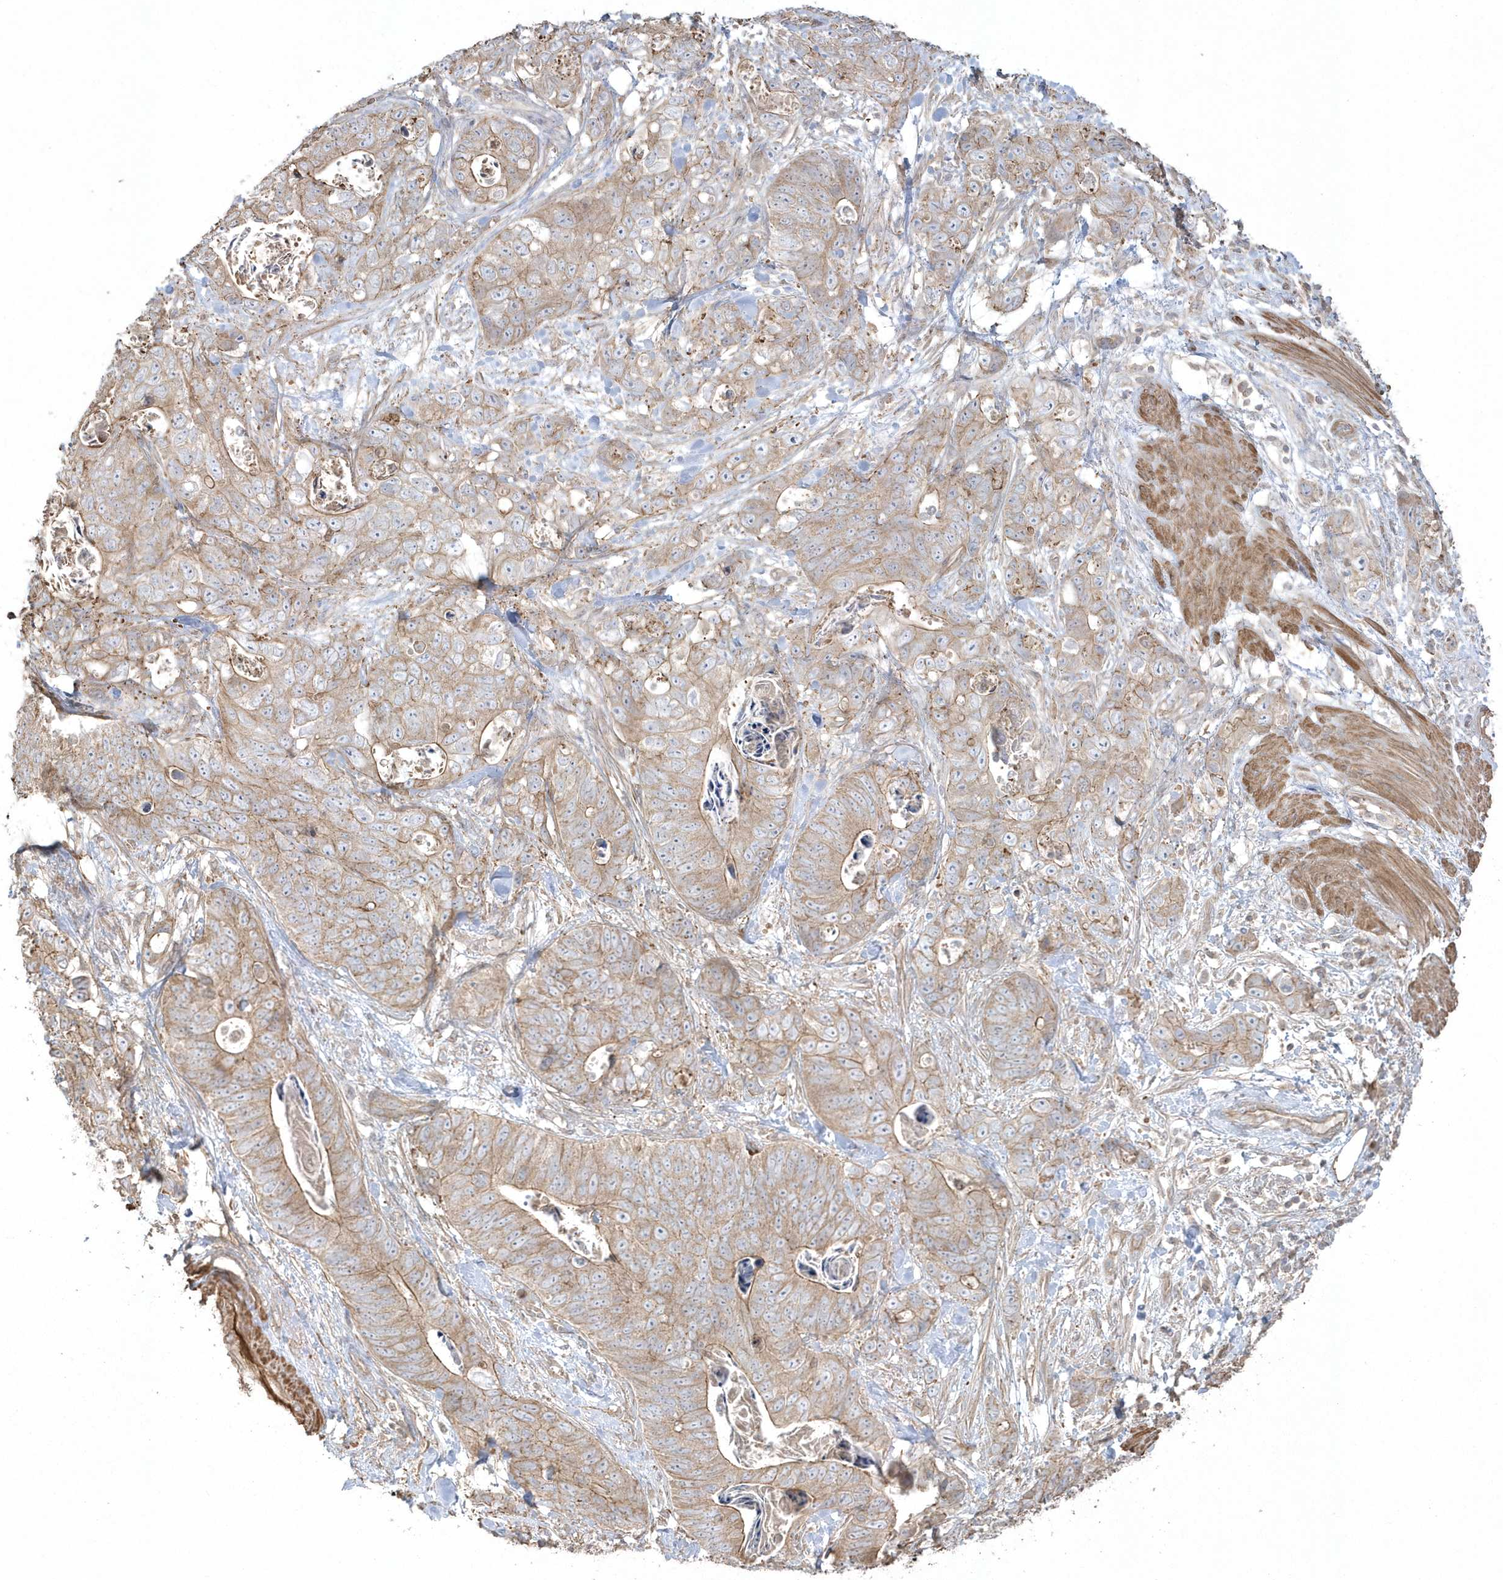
{"staining": {"intensity": "weak", "quantity": ">75%", "location": "cytoplasmic/membranous"}, "tissue": "stomach cancer", "cell_type": "Tumor cells", "image_type": "cancer", "snomed": [{"axis": "morphology", "description": "Normal tissue, NOS"}, {"axis": "morphology", "description": "Adenocarcinoma, NOS"}, {"axis": "topography", "description": "Stomach"}], "caption": "There is low levels of weak cytoplasmic/membranous positivity in tumor cells of stomach cancer (adenocarcinoma), as demonstrated by immunohistochemical staining (brown color).", "gene": "ARMC8", "patient": {"sex": "female", "age": 89}}